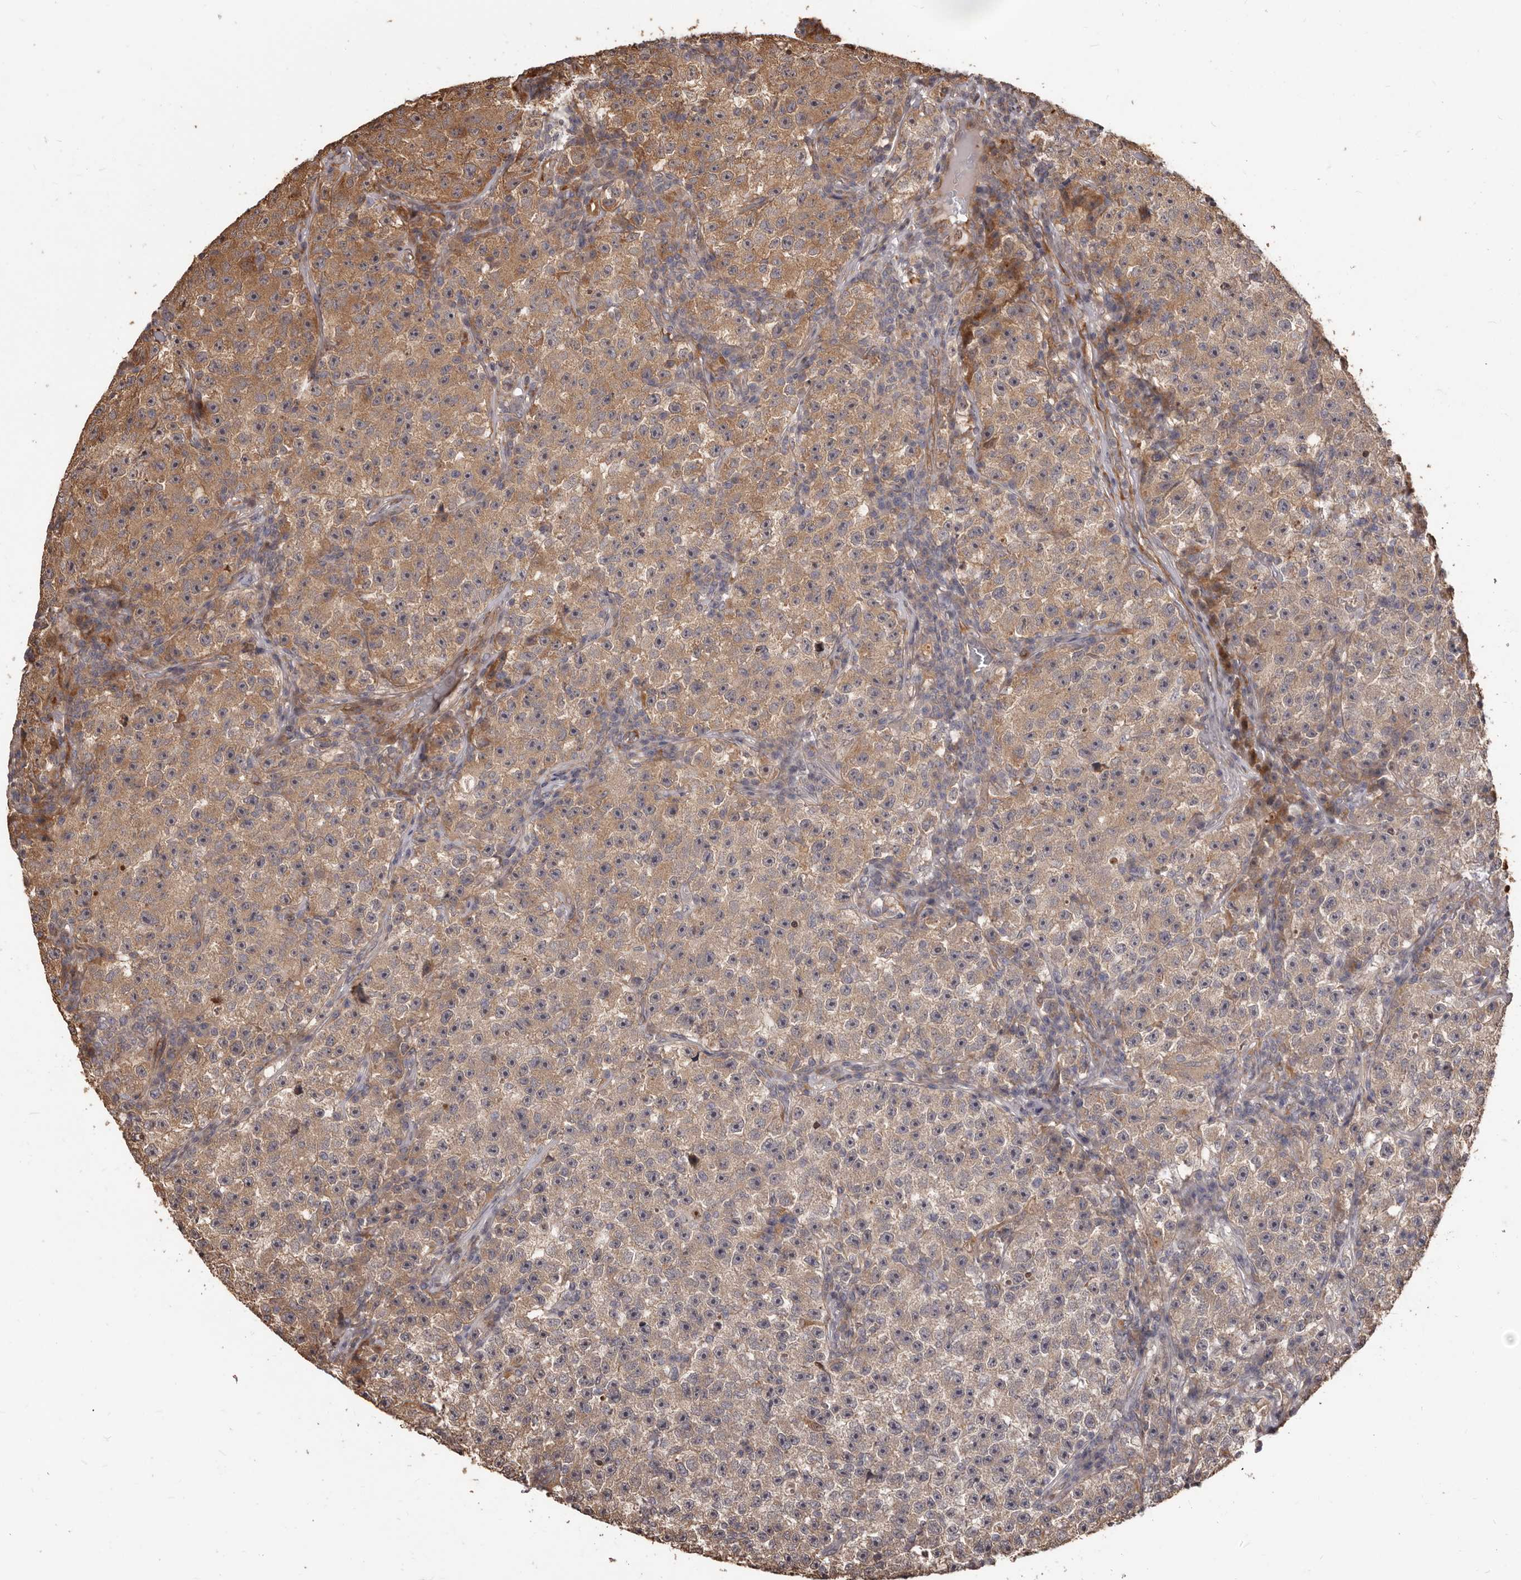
{"staining": {"intensity": "moderate", "quantity": "25%-75%", "location": "cytoplasmic/membranous"}, "tissue": "testis cancer", "cell_type": "Tumor cells", "image_type": "cancer", "snomed": [{"axis": "morphology", "description": "Seminoma, NOS"}, {"axis": "topography", "description": "Testis"}], "caption": "Immunohistochemistry image of testis cancer (seminoma) stained for a protein (brown), which demonstrates medium levels of moderate cytoplasmic/membranous positivity in approximately 25%-75% of tumor cells.", "gene": "MTO1", "patient": {"sex": "male", "age": 22}}